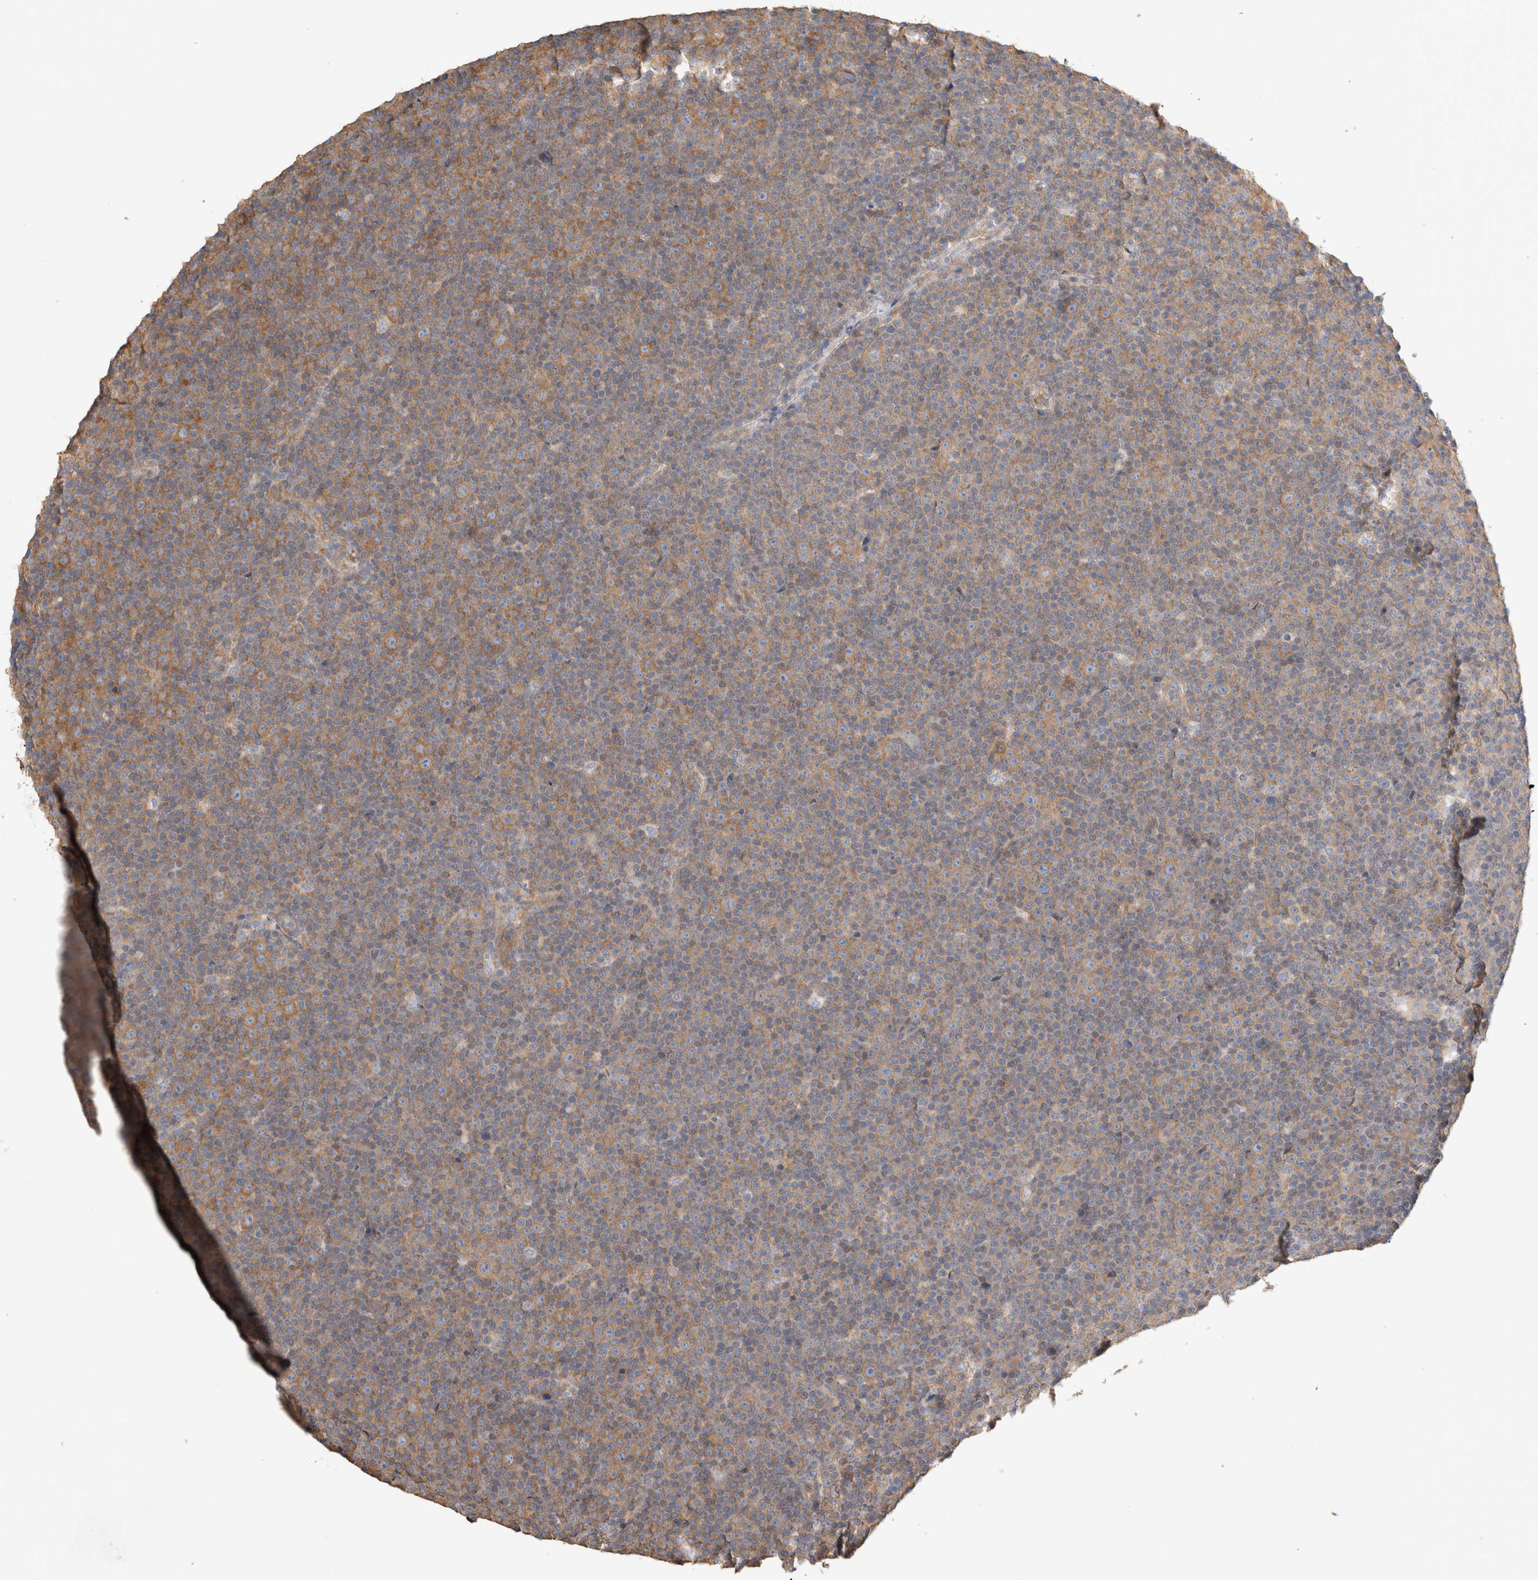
{"staining": {"intensity": "moderate", "quantity": ">75%", "location": "cytoplasmic/membranous"}, "tissue": "lymphoma", "cell_type": "Tumor cells", "image_type": "cancer", "snomed": [{"axis": "morphology", "description": "Malignant lymphoma, non-Hodgkin's type, Low grade"}, {"axis": "topography", "description": "Lymph node"}], "caption": "DAB (3,3'-diaminobenzidine) immunohistochemical staining of human lymphoma displays moderate cytoplasmic/membranous protein staining in approximately >75% of tumor cells.", "gene": "EIF4G3", "patient": {"sex": "female", "age": 67}}